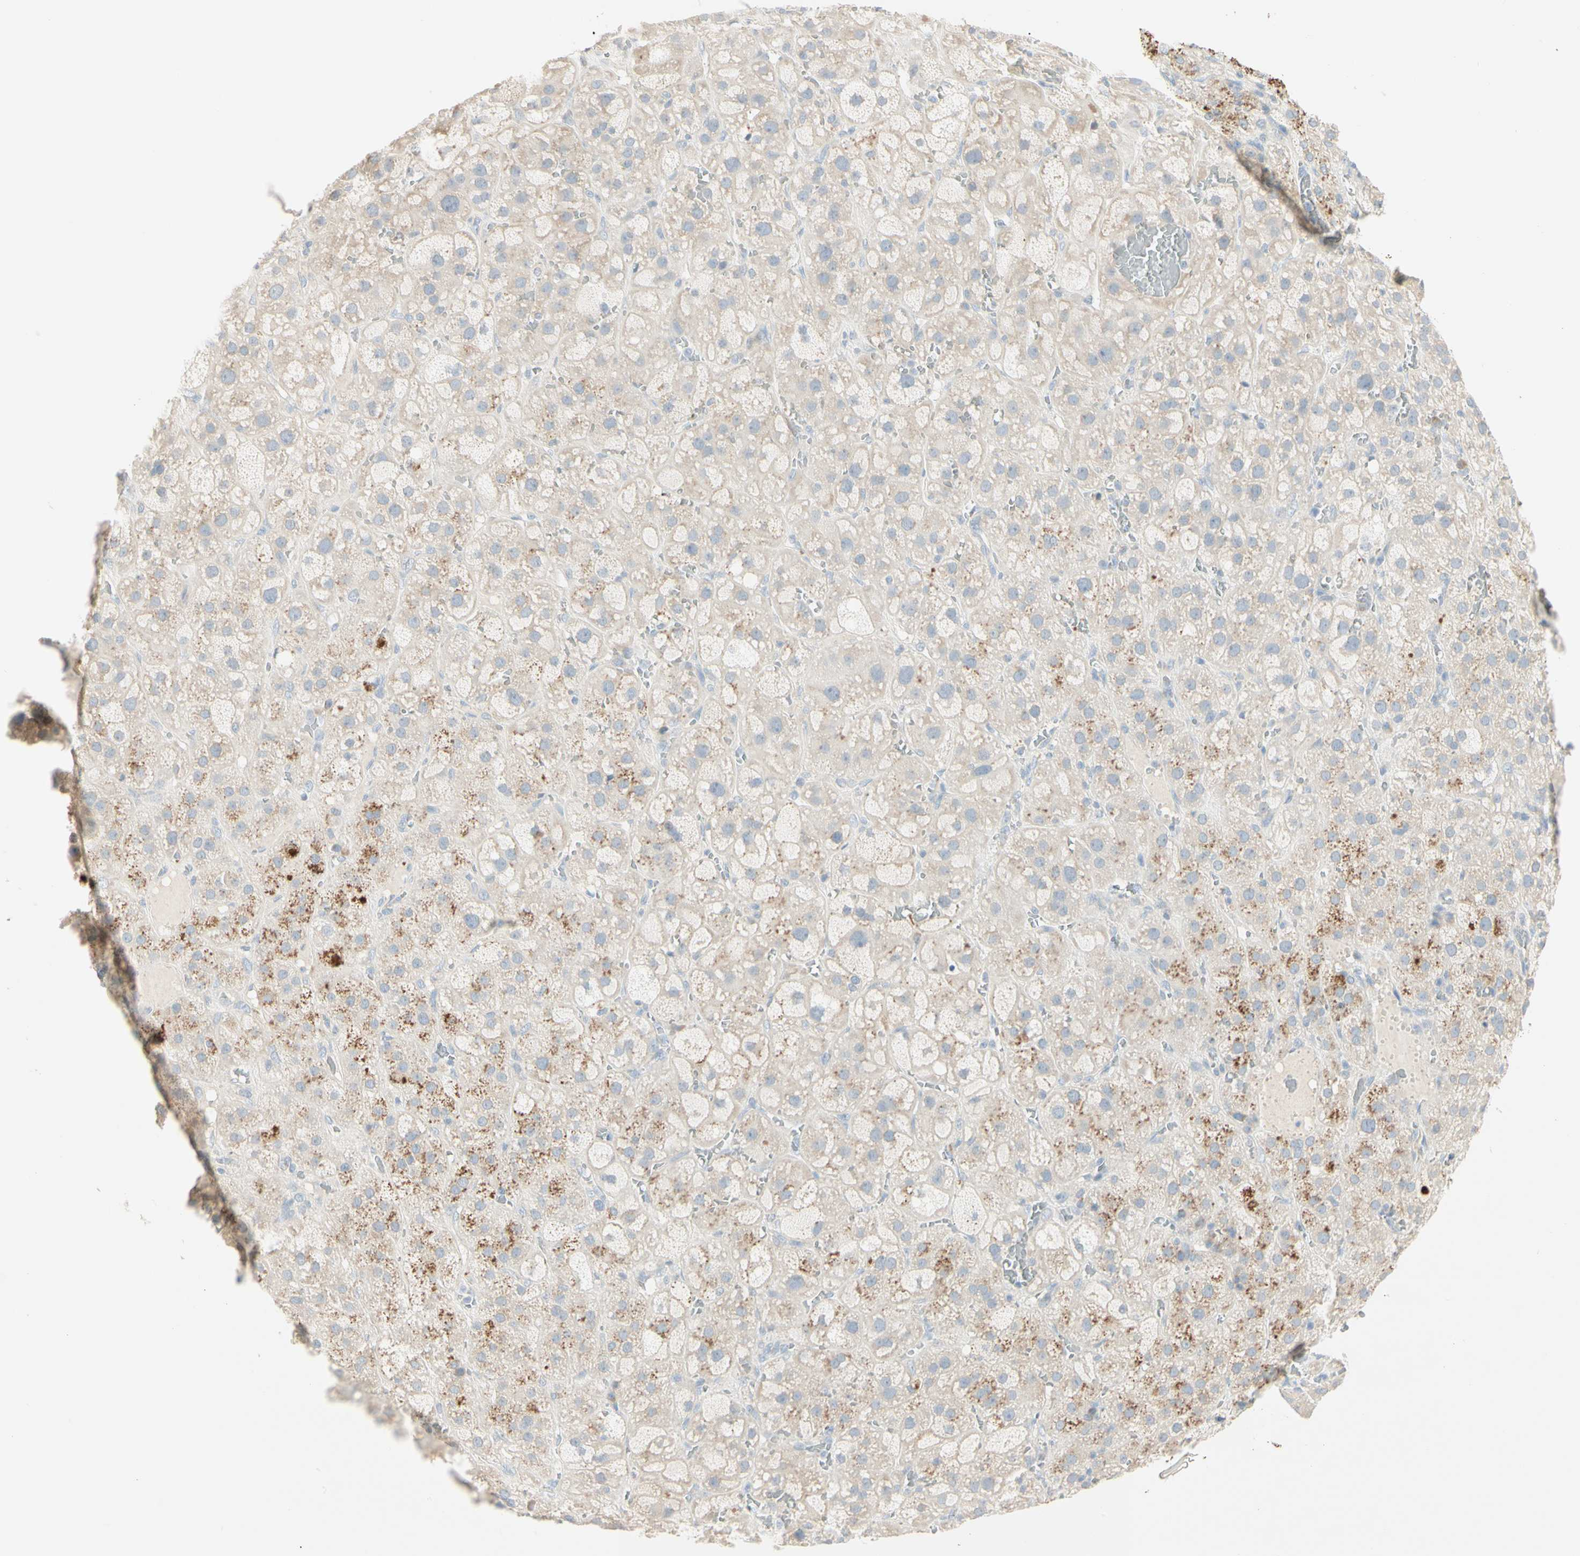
{"staining": {"intensity": "strong", "quantity": "<25%", "location": "cytoplasmic/membranous"}, "tissue": "adrenal gland", "cell_type": "Glandular cells", "image_type": "normal", "snomed": [{"axis": "morphology", "description": "Normal tissue, NOS"}, {"axis": "topography", "description": "Adrenal gland"}], "caption": "Adrenal gland stained with DAB (3,3'-diaminobenzidine) immunohistochemistry displays medium levels of strong cytoplasmic/membranous positivity in approximately <25% of glandular cells.", "gene": "ALDH18A1", "patient": {"sex": "female", "age": 47}}